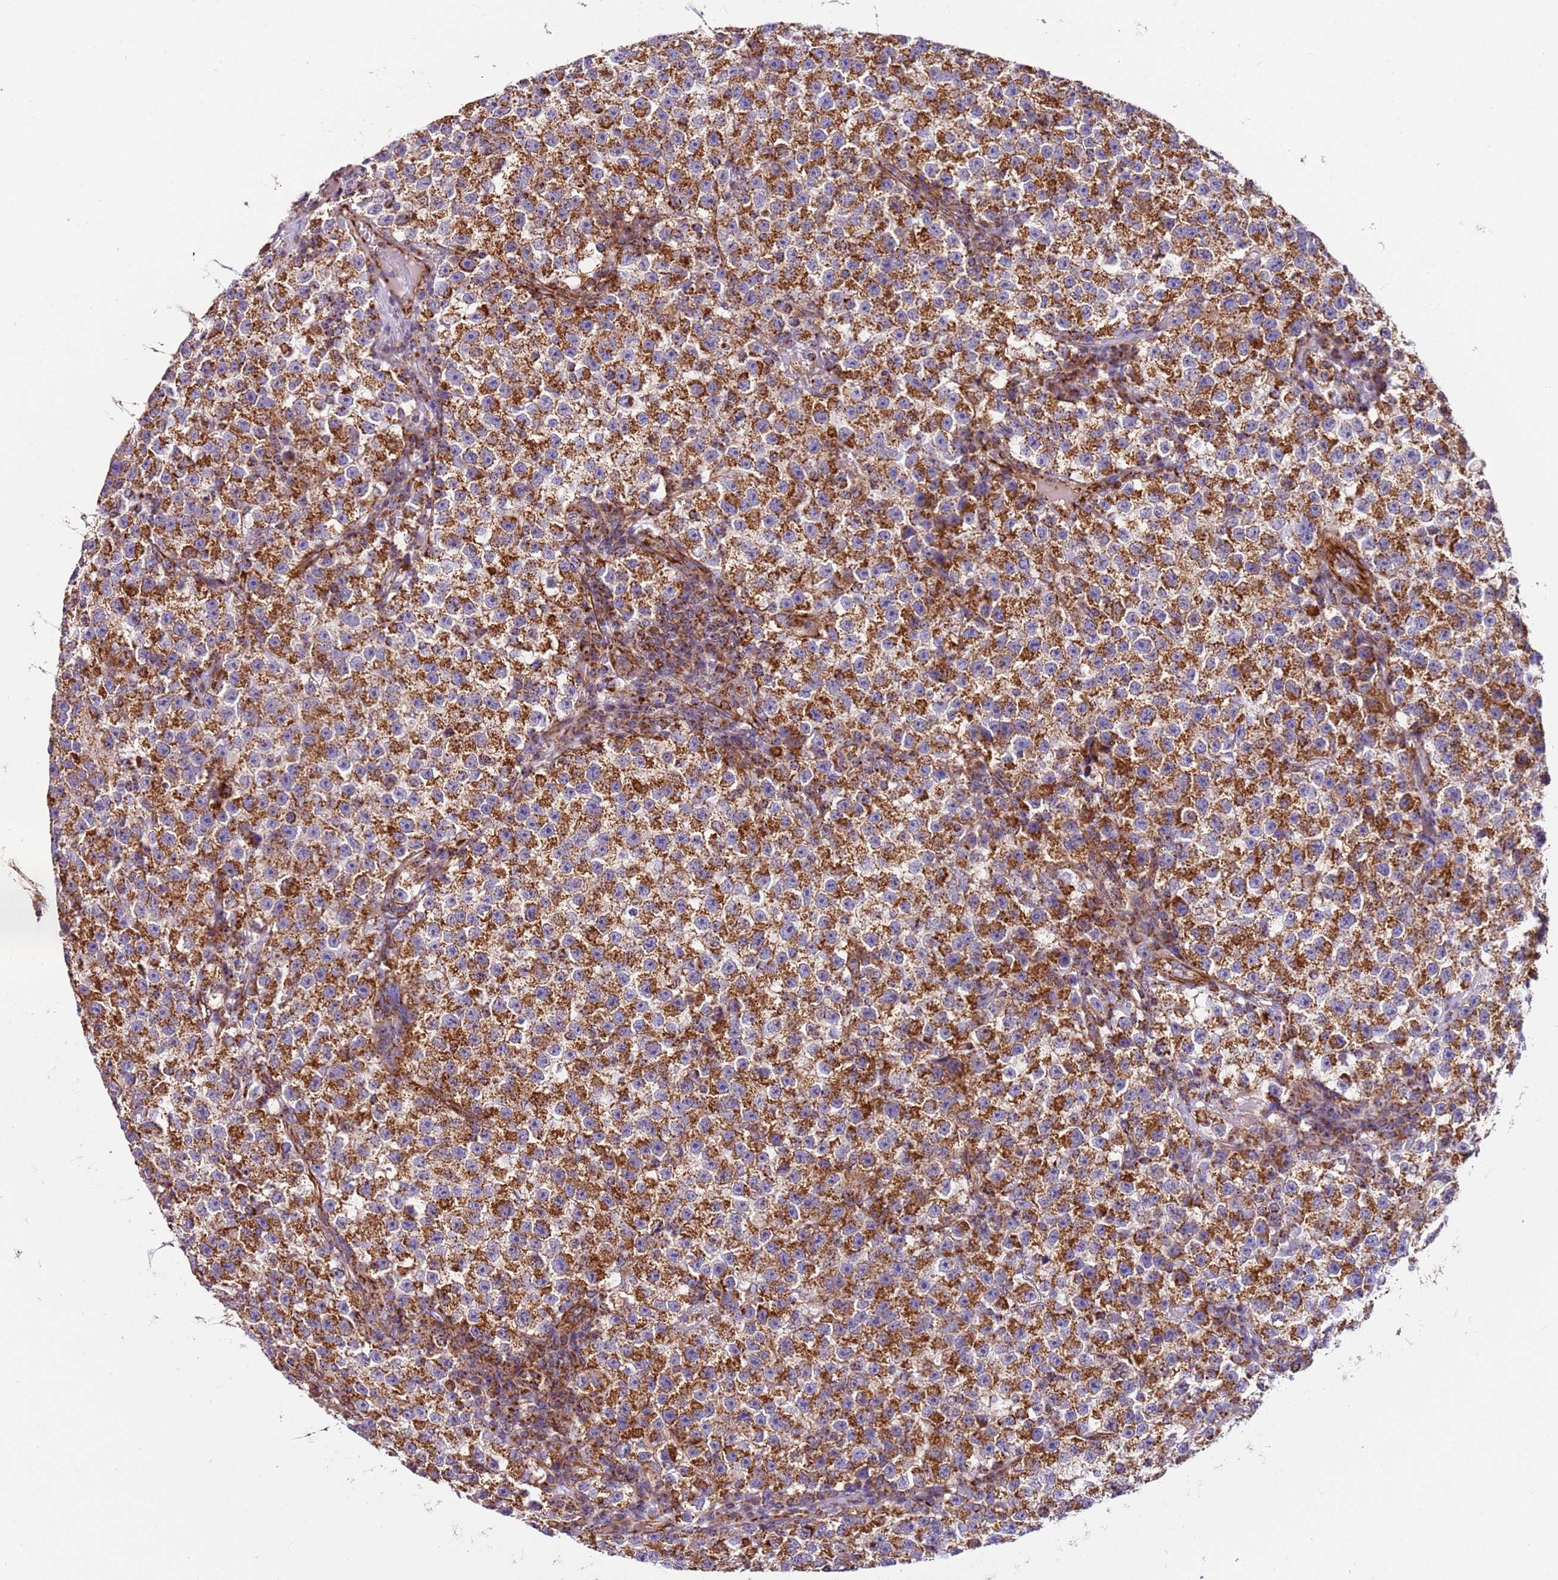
{"staining": {"intensity": "strong", "quantity": ">75%", "location": "cytoplasmic/membranous"}, "tissue": "testis cancer", "cell_type": "Tumor cells", "image_type": "cancer", "snomed": [{"axis": "morphology", "description": "Seminoma, NOS"}, {"axis": "topography", "description": "Testis"}], "caption": "Brown immunohistochemical staining in human testis seminoma exhibits strong cytoplasmic/membranous expression in approximately >75% of tumor cells. Using DAB (brown) and hematoxylin (blue) stains, captured at high magnification using brightfield microscopy.", "gene": "MRPL20", "patient": {"sex": "male", "age": 22}}